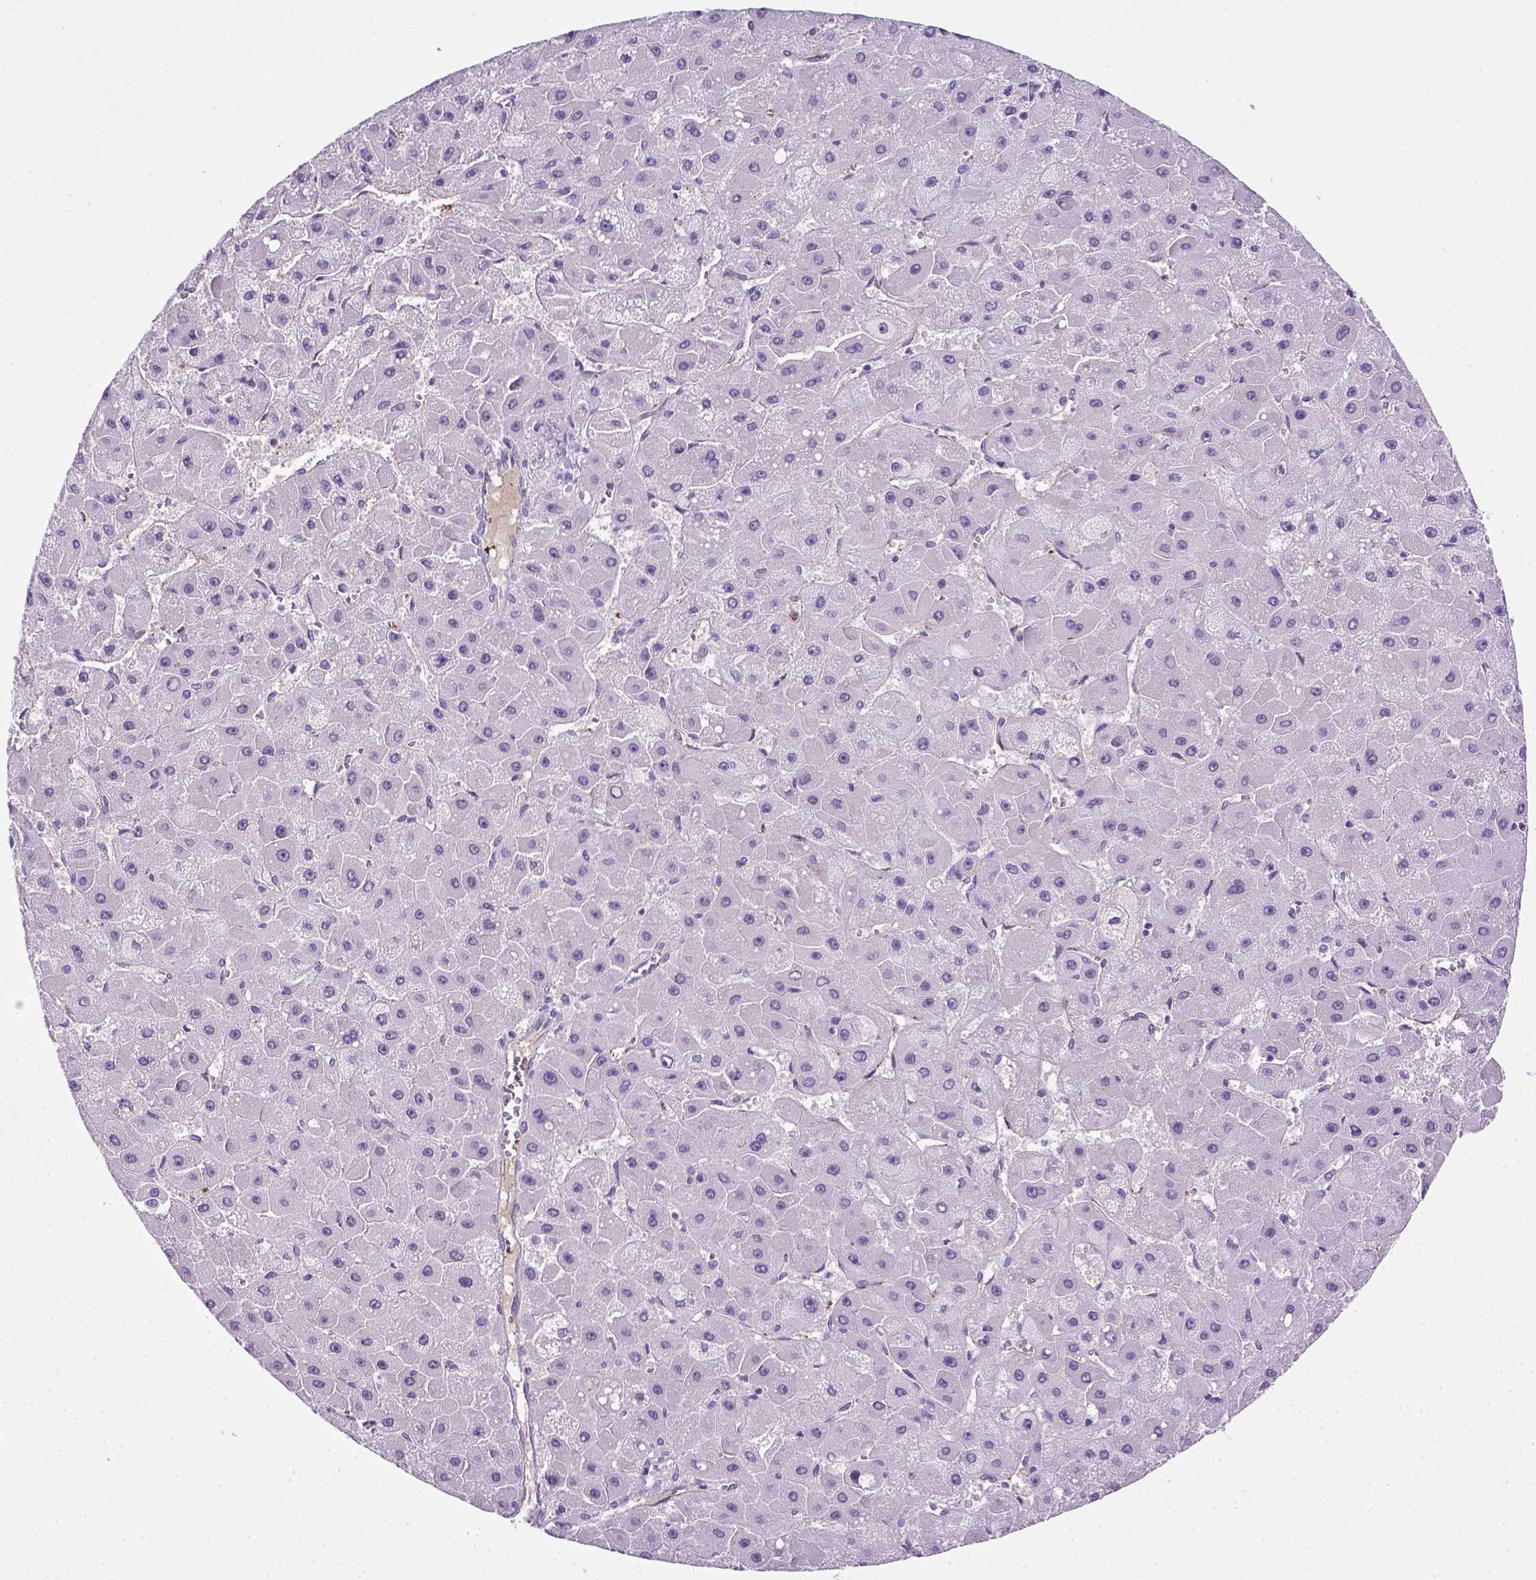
{"staining": {"intensity": "negative", "quantity": "none", "location": "none"}, "tissue": "liver cancer", "cell_type": "Tumor cells", "image_type": "cancer", "snomed": [{"axis": "morphology", "description": "Carcinoma, Hepatocellular, NOS"}, {"axis": "topography", "description": "Liver"}], "caption": "Hepatocellular carcinoma (liver) stained for a protein using immunohistochemistry exhibits no positivity tumor cells.", "gene": "VWF", "patient": {"sex": "female", "age": 25}}